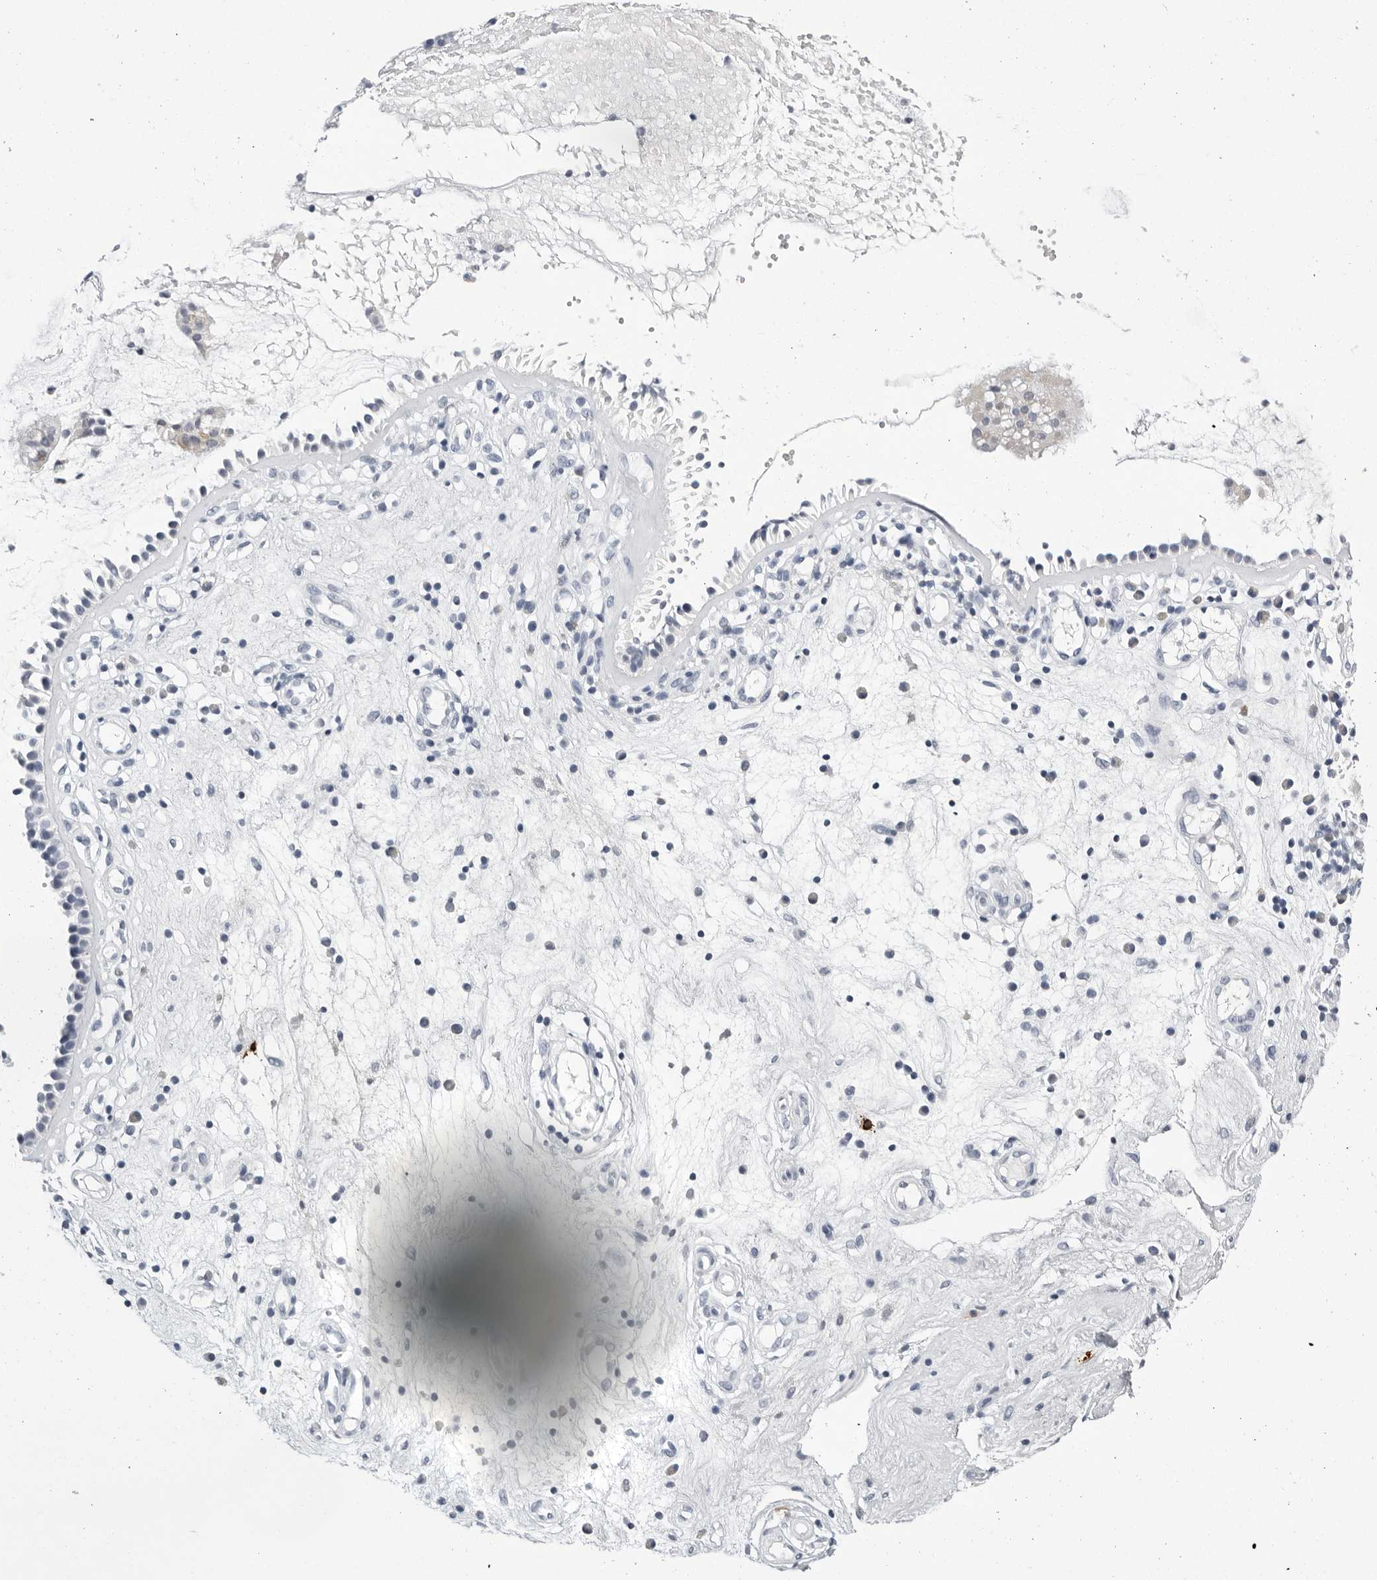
{"staining": {"intensity": "negative", "quantity": "none", "location": "none"}, "tissue": "nasopharynx", "cell_type": "Respiratory epithelial cells", "image_type": "normal", "snomed": [{"axis": "morphology", "description": "Normal tissue, NOS"}, {"axis": "topography", "description": "Nasopharynx"}], "caption": "IHC of unremarkable human nasopharynx demonstrates no staining in respiratory epithelial cells.", "gene": "ZNF502", "patient": {"sex": "female", "age": 39}}